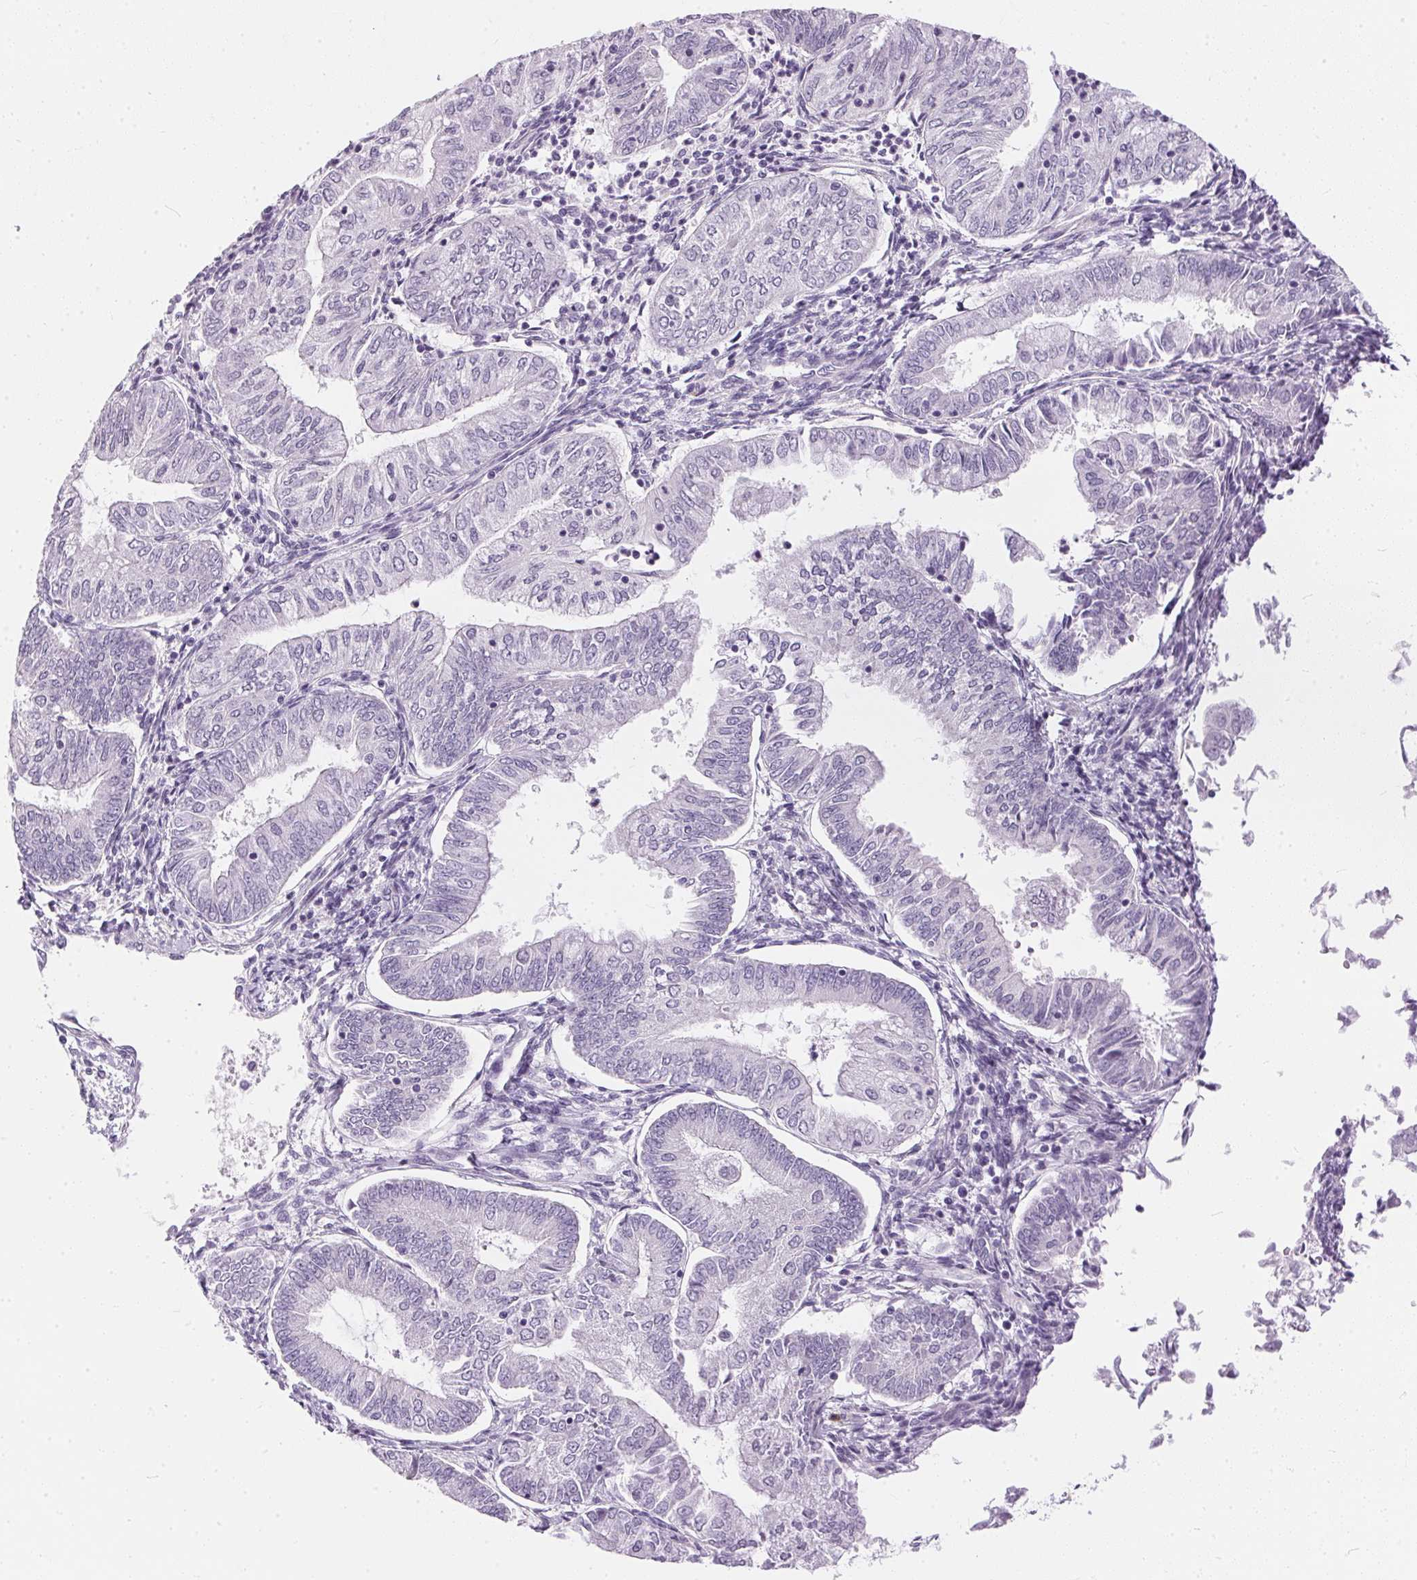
{"staining": {"intensity": "negative", "quantity": "none", "location": "none"}, "tissue": "endometrial cancer", "cell_type": "Tumor cells", "image_type": "cancer", "snomed": [{"axis": "morphology", "description": "Adenocarcinoma, NOS"}, {"axis": "topography", "description": "Endometrium"}], "caption": "Endometrial cancer (adenocarcinoma) stained for a protein using immunohistochemistry displays no positivity tumor cells.", "gene": "GBP6", "patient": {"sex": "female", "age": 55}}